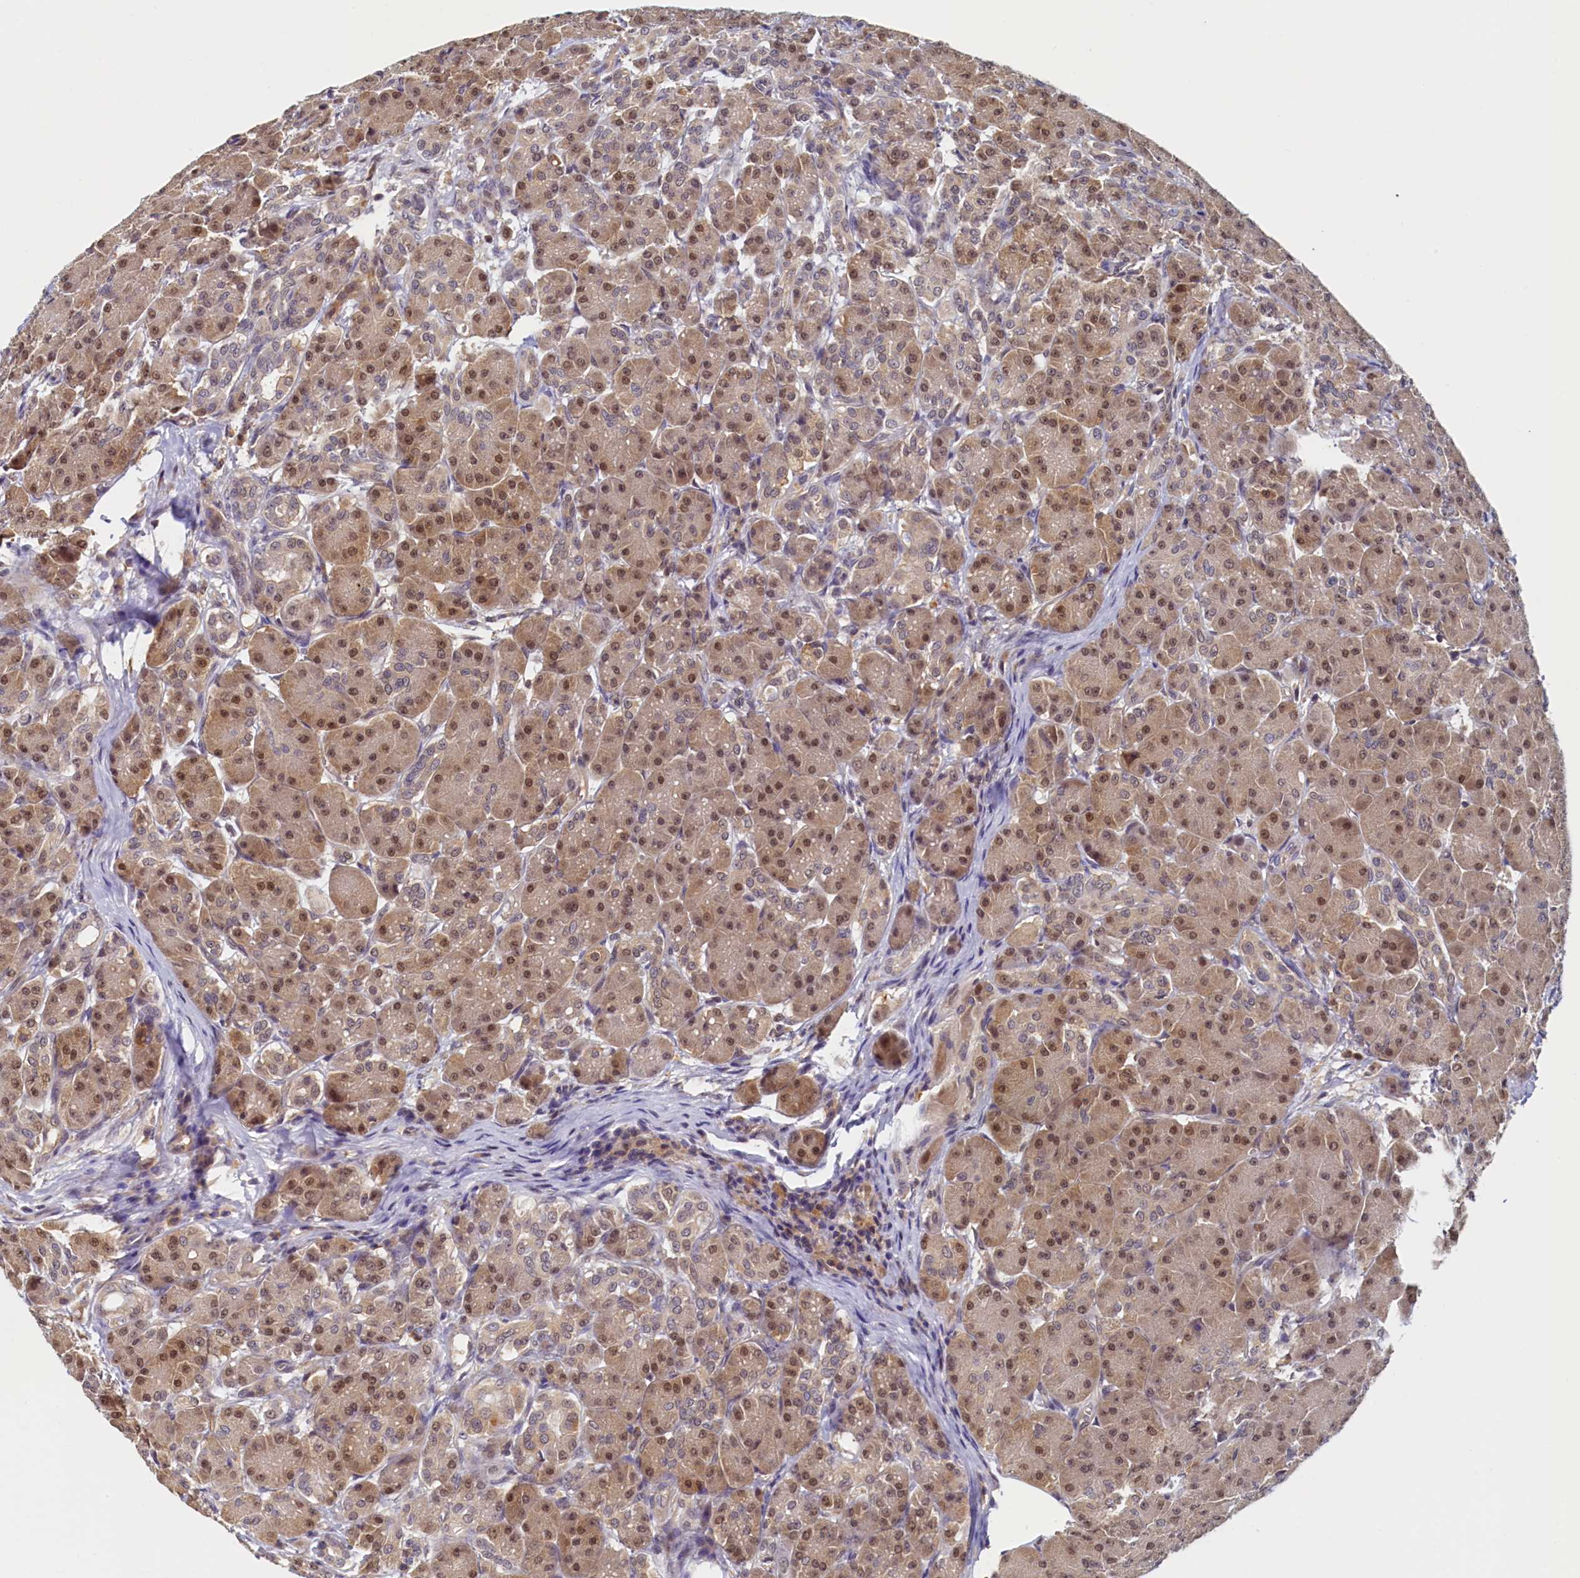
{"staining": {"intensity": "moderate", "quantity": ">75%", "location": "cytoplasmic/membranous,nuclear"}, "tissue": "pancreas", "cell_type": "Exocrine glandular cells", "image_type": "normal", "snomed": [{"axis": "morphology", "description": "Normal tissue, NOS"}, {"axis": "topography", "description": "Pancreas"}], "caption": "A micrograph of human pancreas stained for a protein shows moderate cytoplasmic/membranous,nuclear brown staining in exocrine glandular cells. Nuclei are stained in blue.", "gene": "PAAF1", "patient": {"sex": "male", "age": 63}}